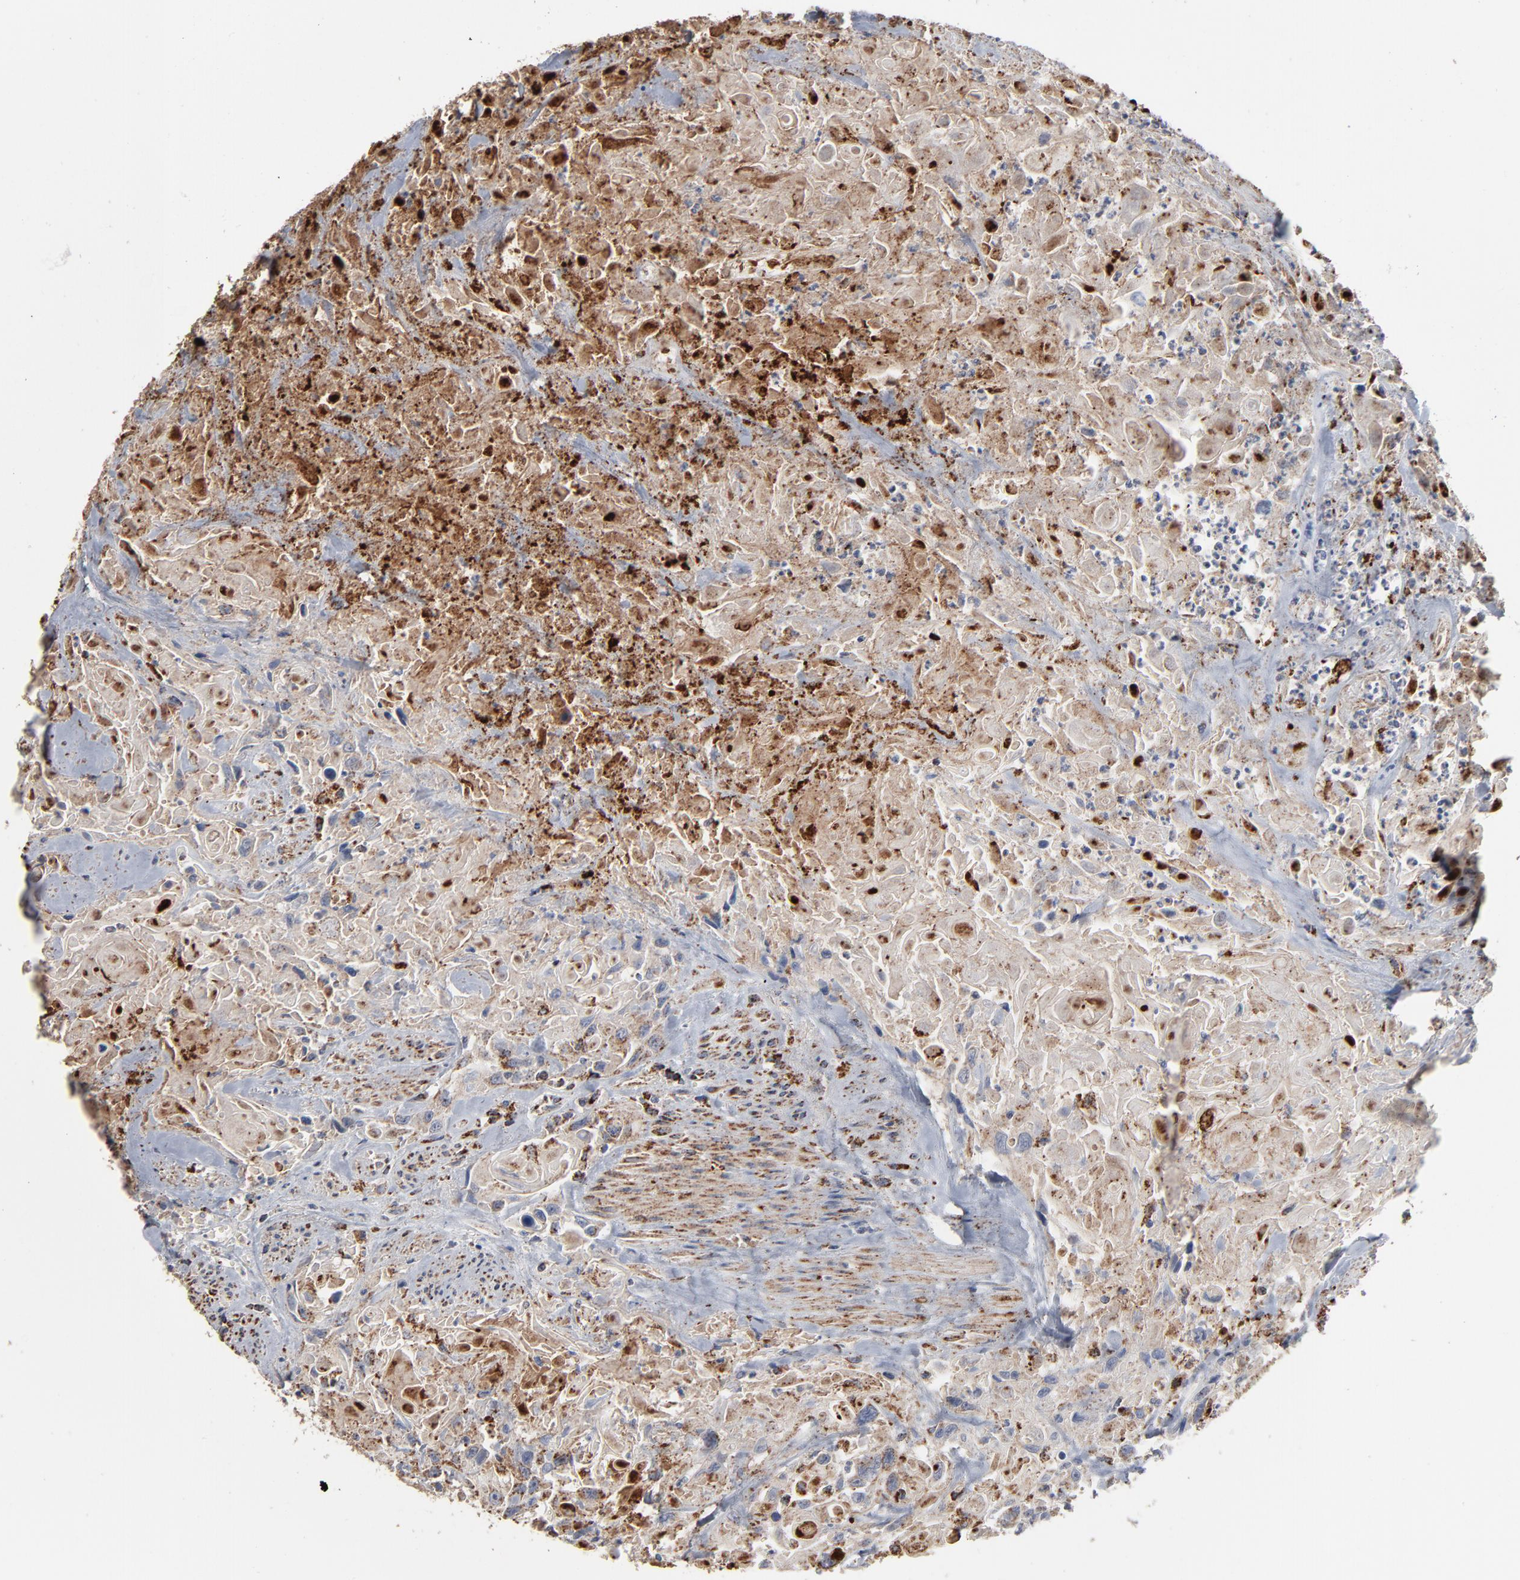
{"staining": {"intensity": "moderate", "quantity": ">75%", "location": "cytoplasmic/membranous"}, "tissue": "urothelial cancer", "cell_type": "Tumor cells", "image_type": "cancer", "snomed": [{"axis": "morphology", "description": "Urothelial carcinoma, High grade"}, {"axis": "topography", "description": "Urinary bladder"}], "caption": "DAB (3,3'-diaminobenzidine) immunohistochemical staining of high-grade urothelial carcinoma reveals moderate cytoplasmic/membranous protein staining in about >75% of tumor cells.", "gene": "UQCRC1", "patient": {"sex": "female", "age": 84}}